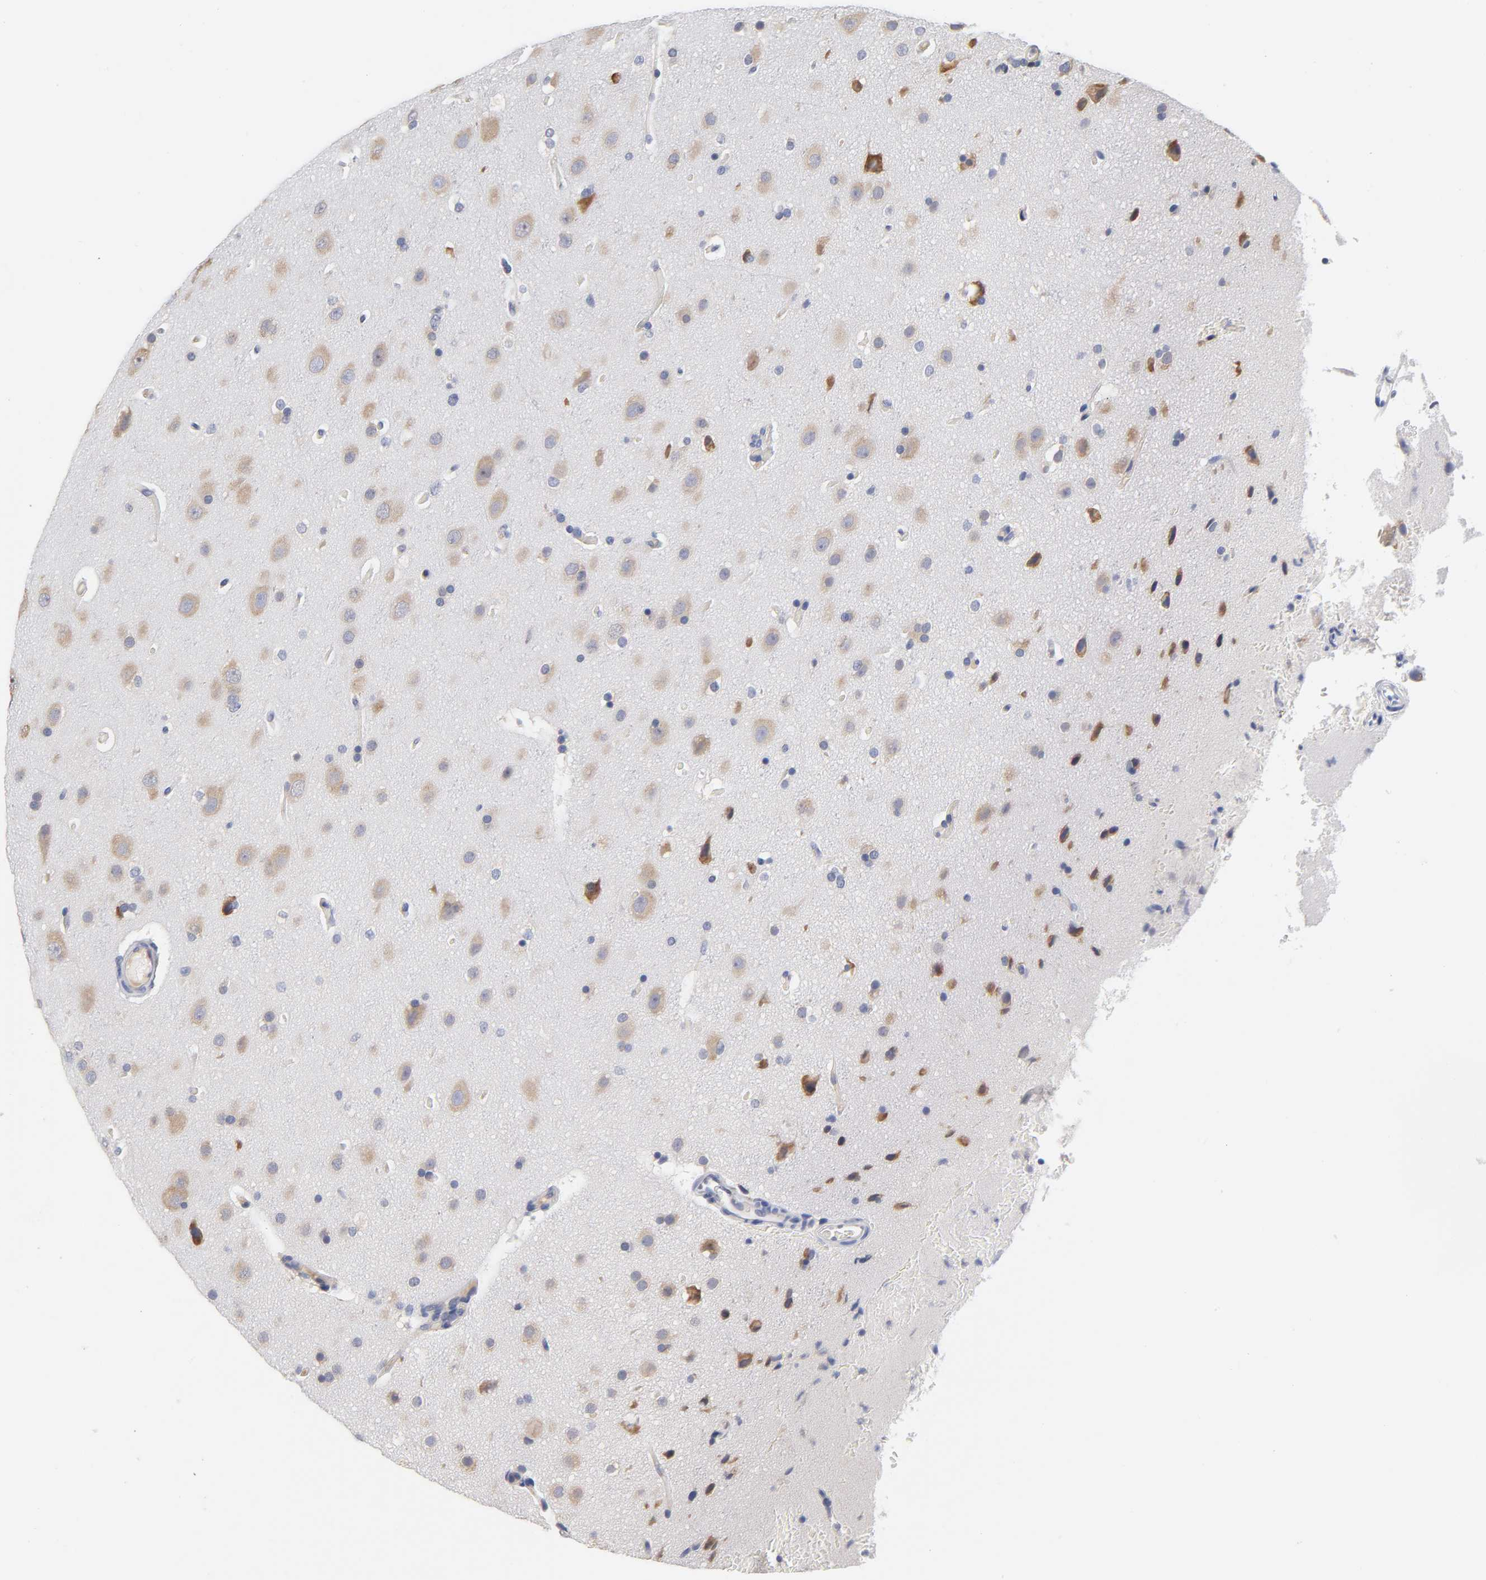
{"staining": {"intensity": "moderate", "quantity": ">75%", "location": "cytoplasmic/membranous"}, "tissue": "glioma", "cell_type": "Tumor cells", "image_type": "cancer", "snomed": [{"axis": "morphology", "description": "Glioma, malignant, Low grade"}, {"axis": "topography", "description": "Cerebral cortex"}], "caption": "Protein expression analysis of glioma displays moderate cytoplasmic/membranous staining in about >75% of tumor cells.", "gene": "RPS29", "patient": {"sex": "female", "age": 47}}